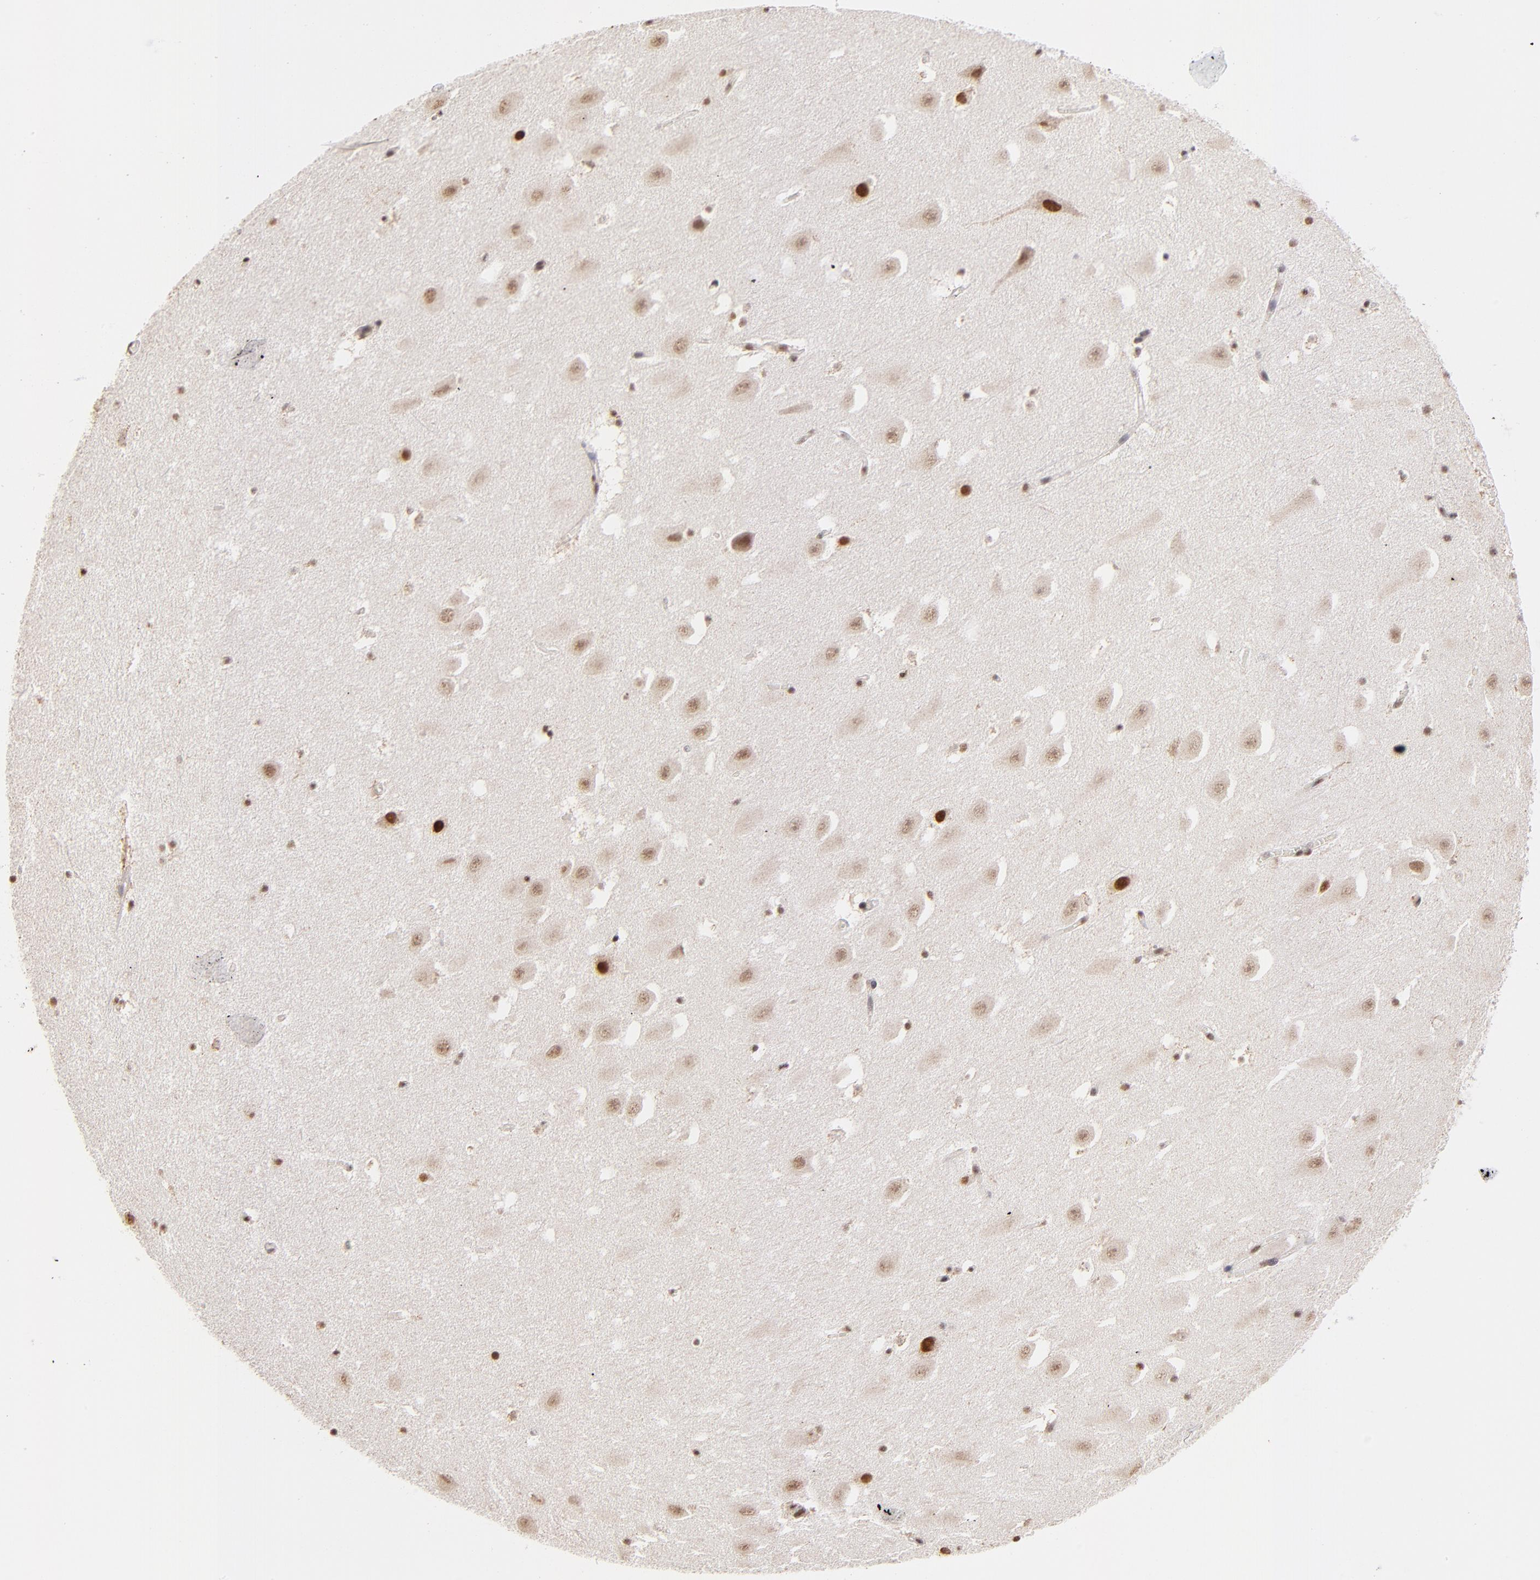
{"staining": {"intensity": "moderate", "quantity": "25%-75%", "location": "nuclear"}, "tissue": "hippocampus", "cell_type": "Glial cells", "image_type": "normal", "snomed": [{"axis": "morphology", "description": "Normal tissue, NOS"}, {"axis": "topography", "description": "Hippocampus"}], "caption": "Immunohistochemistry staining of benign hippocampus, which displays medium levels of moderate nuclear expression in about 25%-75% of glial cells indicating moderate nuclear protein positivity. The staining was performed using DAB (3,3'-diaminobenzidine) (brown) for protein detection and nuclei were counterstained in hematoxylin (blue).", "gene": "ZNF670", "patient": {"sex": "male", "age": 45}}